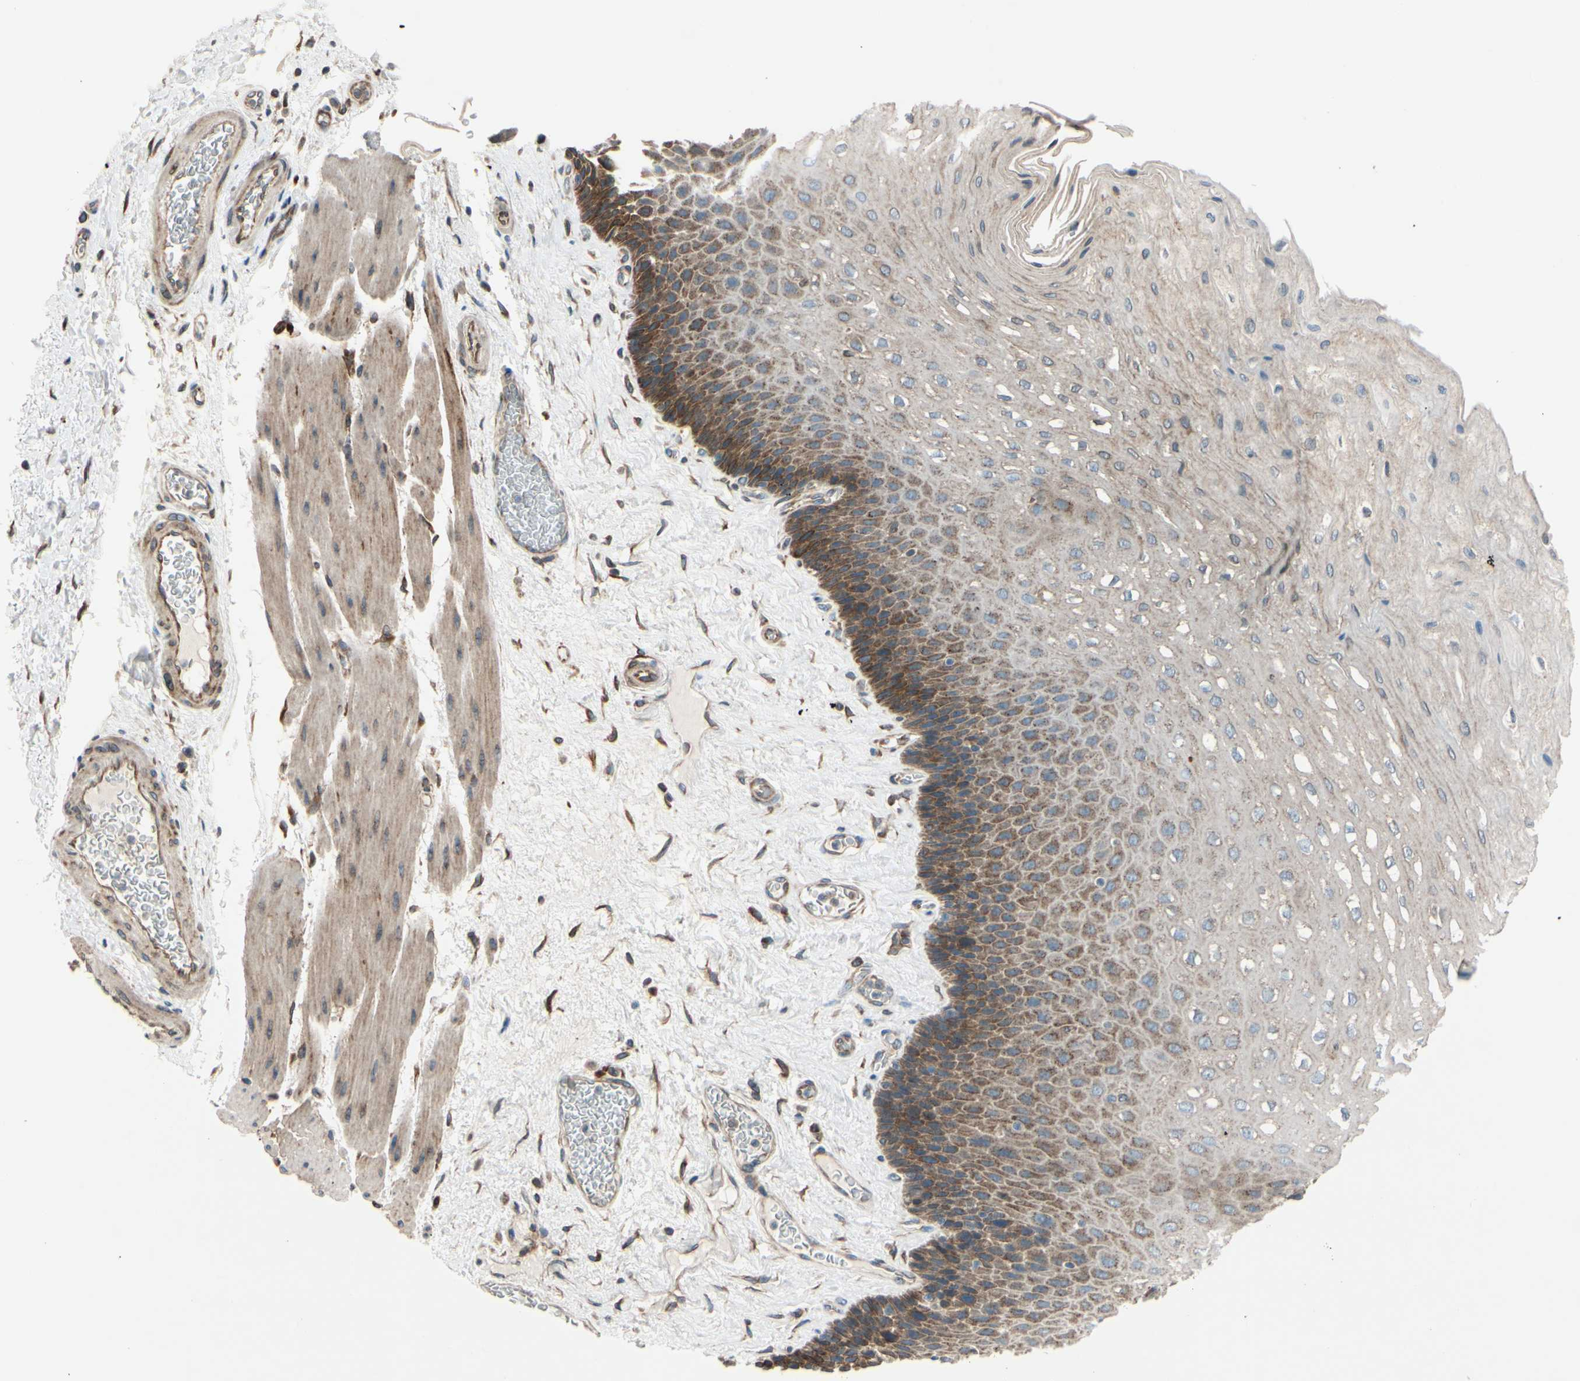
{"staining": {"intensity": "strong", "quantity": "25%-75%", "location": "cytoplasmic/membranous"}, "tissue": "esophagus", "cell_type": "Squamous epithelial cells", "image_type": "normal", "snomed": [{"axis": "morphology", "description": "Normal tissue, NOS"}, {"axis": "topography", "description": "Esophagus"}], "caption": "IHC photomicrograph of benign human esophagus stained for a protein (brown), which displays high levels of strong cytoplasmic/membranous staining in about 25%-75% of squamous epithelial cells.", "gene": "CLCC1", "patient": {"sex": "female", "age": 72}}